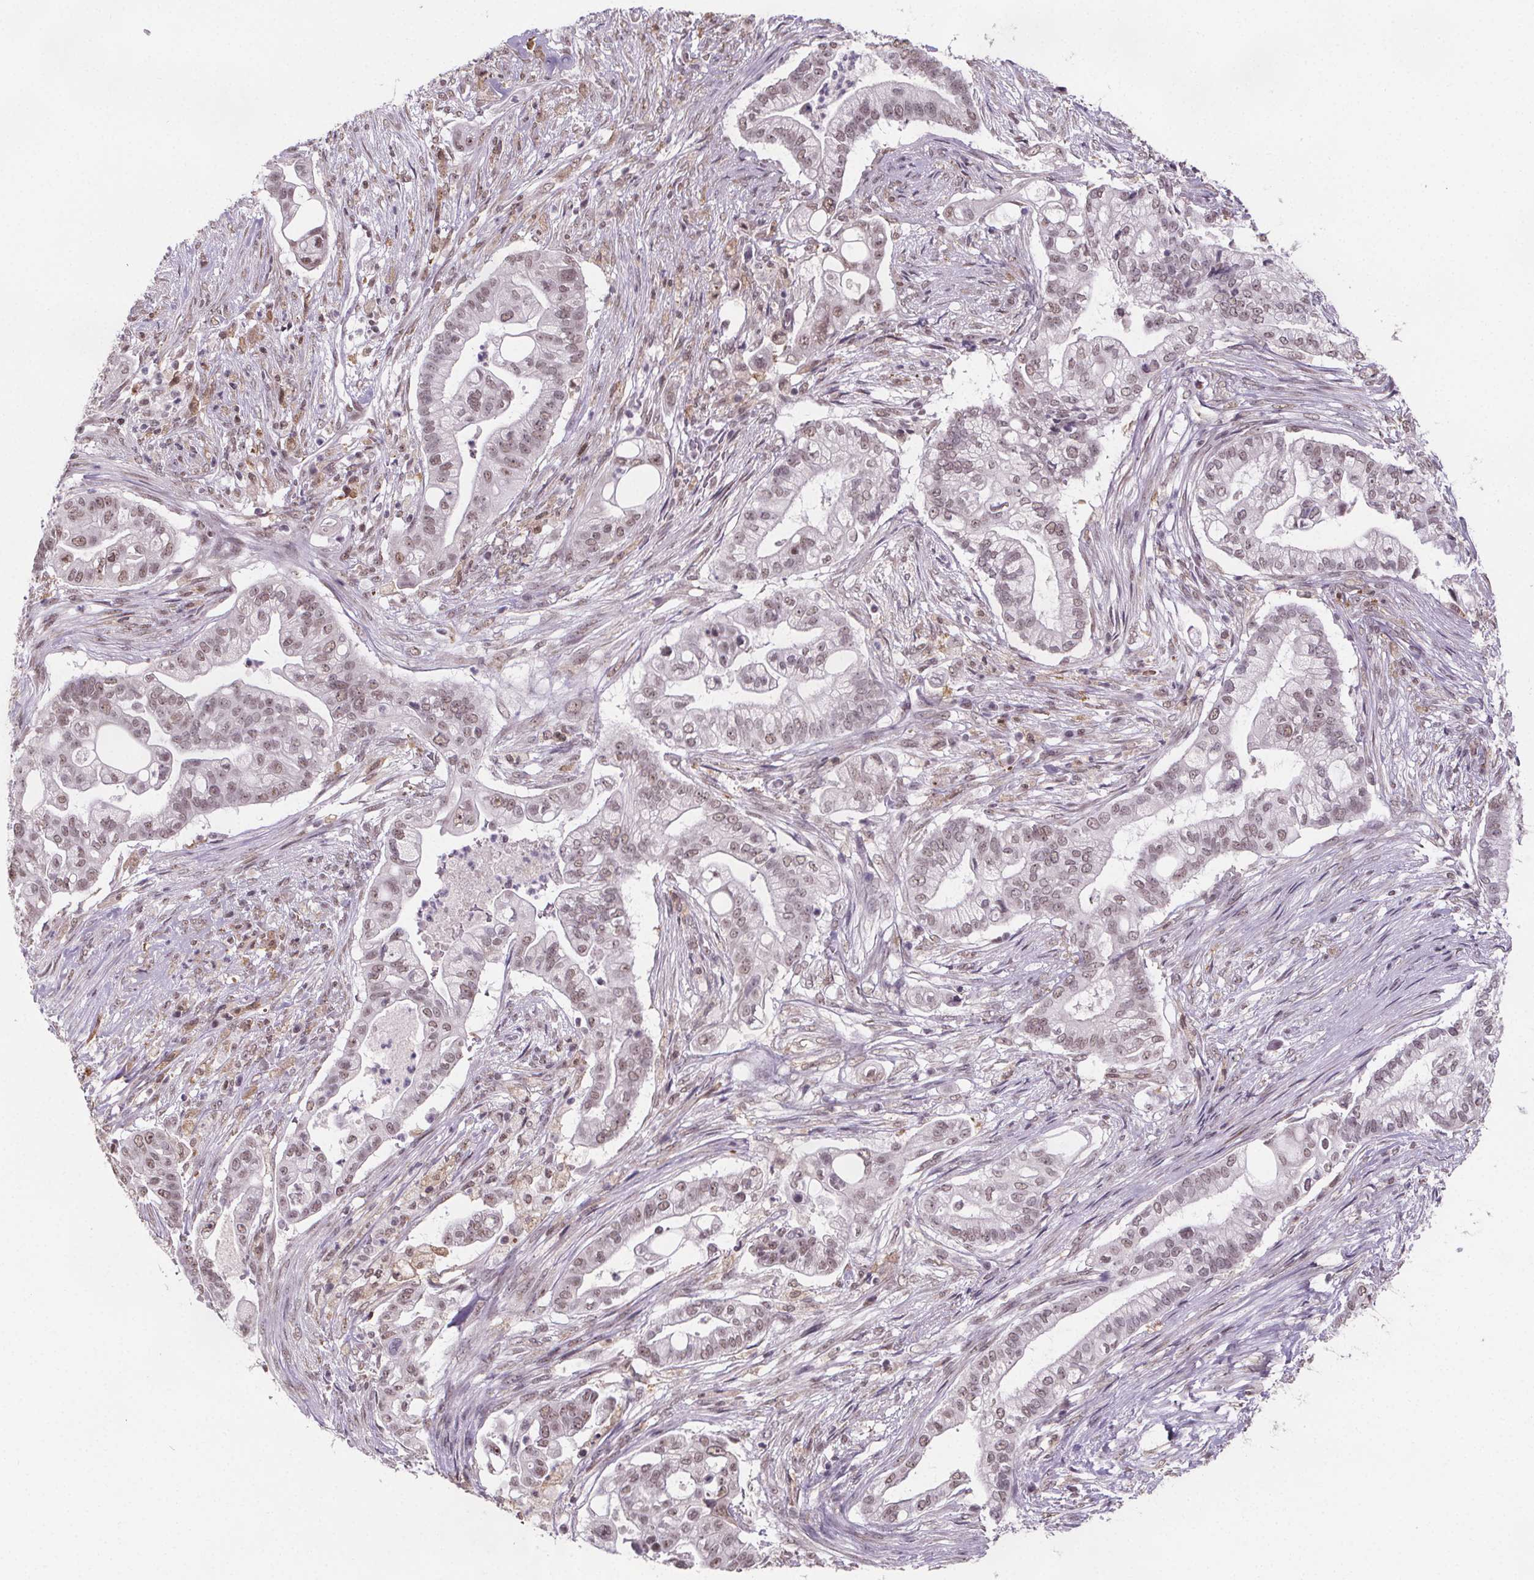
{"staining": {"intensity": "moderate", "quantity": ">75%", "location": "nuclear"}, "tissue": "pancreatic cancer", "cell_type": "Tumor cells", "image_type": "cancer", "snomed": [{"axis": "morphology", "description": "Adenocarcinoma, NOS"}, {"axis": "topography", "description": "Pancreas"}], "caption": "IHC of human pancreatic cancer shows medium levels of moderate nuclear expression in about >75% of tumor cells.", "gene": "ZNF572", "patient": {"sex": "female", "age": 69}}